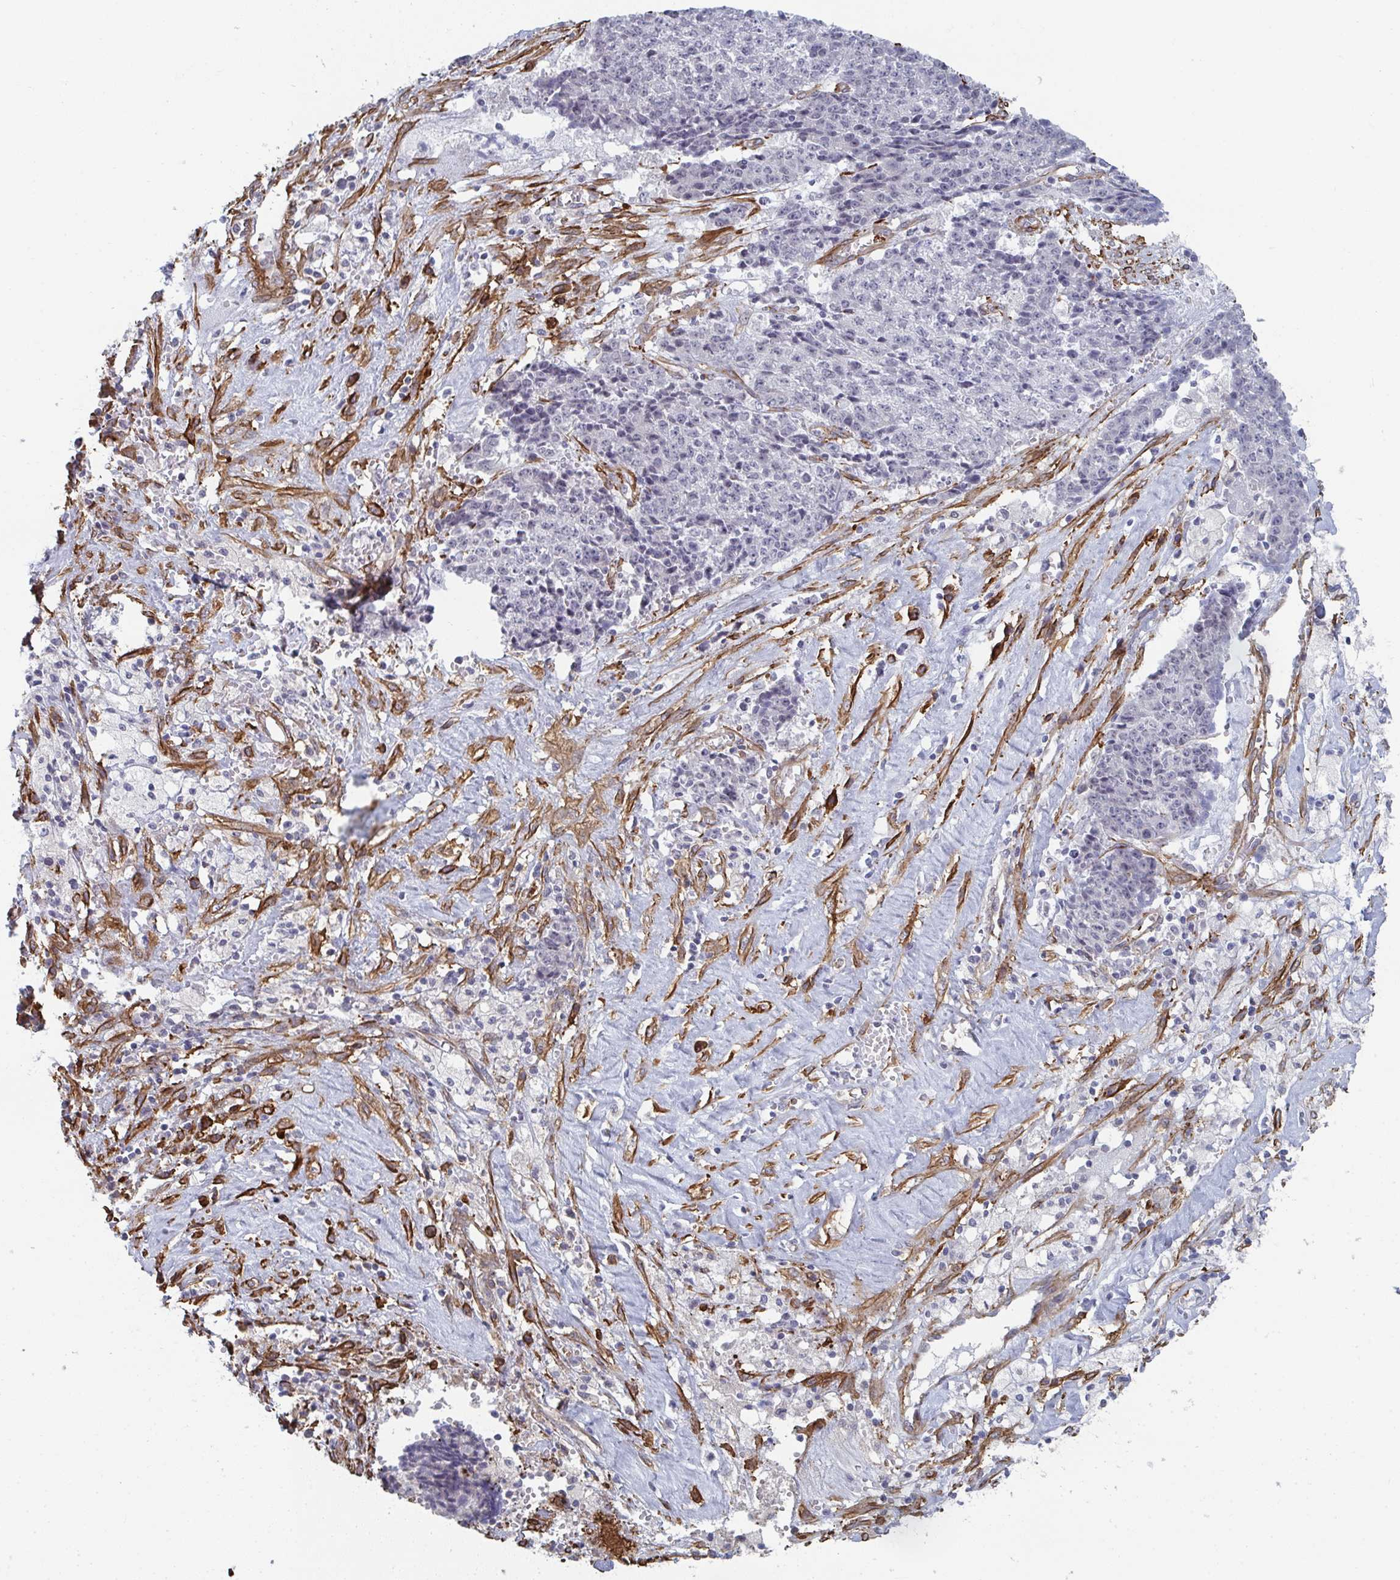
{"staining": {"intensity": "negative", "quantity": "none", "location": "none"}, "tissue": "ovarian cancer", "cell_type": "Tumor cells", "image_type": "cancer", "snomed": [{"axis": "morphology", "description": "Carcinoma, endometroid"}, {"axis": "topography", "description": "Ovary"}], "caption": "There is no significant expression in tumor cells of endometroid carcinoma (ovarian).", "gene": "NEURL4", "patient": {"sex": "female", "age": 42}}